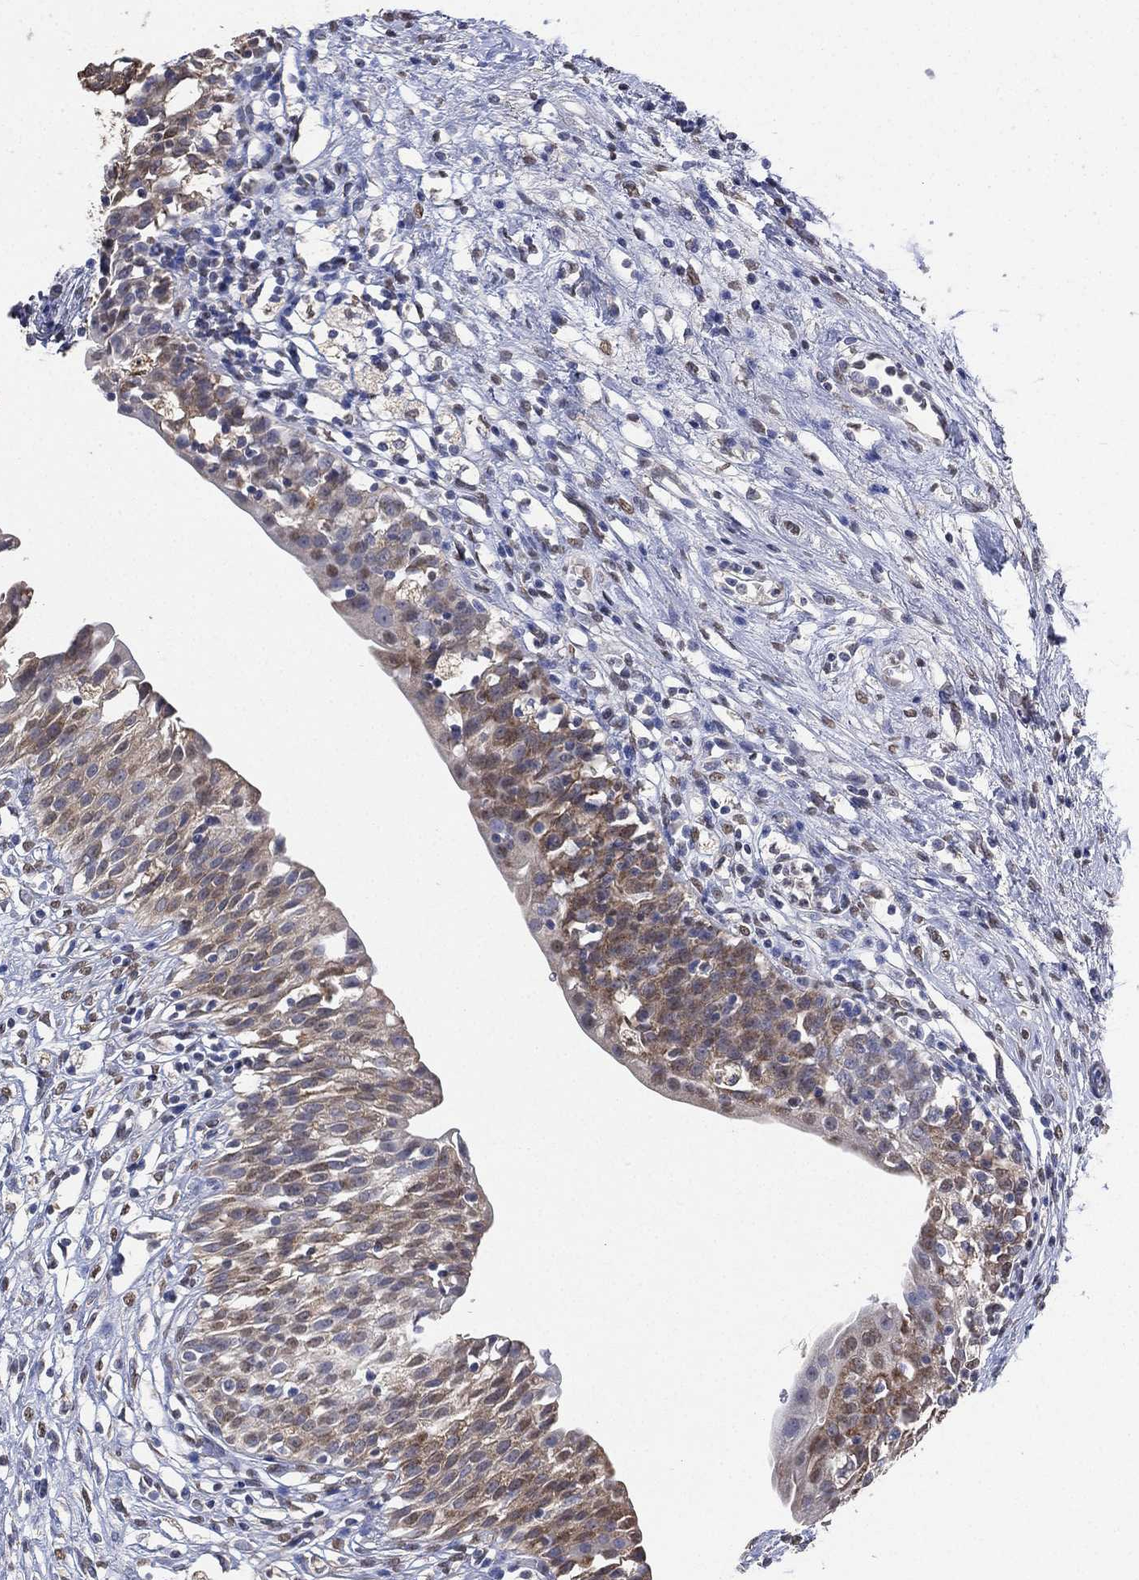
{"staining": {"intensity": "weak", "quantity": "25%-75%", "location": "cytoplasmic/membranous,nuclear"}, "tissue": "urinary bladder", "cell_type": "Urothelial cells", "image_type": "normal", "snomed": [{"axis": "morphology", "description": "Normal tissue, NOS"}, {"axis": "topography", "description": "Urinary bladder"}], "caption": "Immunohistochemistry image of normal urinary bladder stained for a protein (brown), which exhibits low levels of weak cytoplasmic/membranous,nuclear positivity in approximately 25%-75% of urothelial cells.", "gene": "ALDH7A1", "patient": {"sex": "male", "age": 76}}